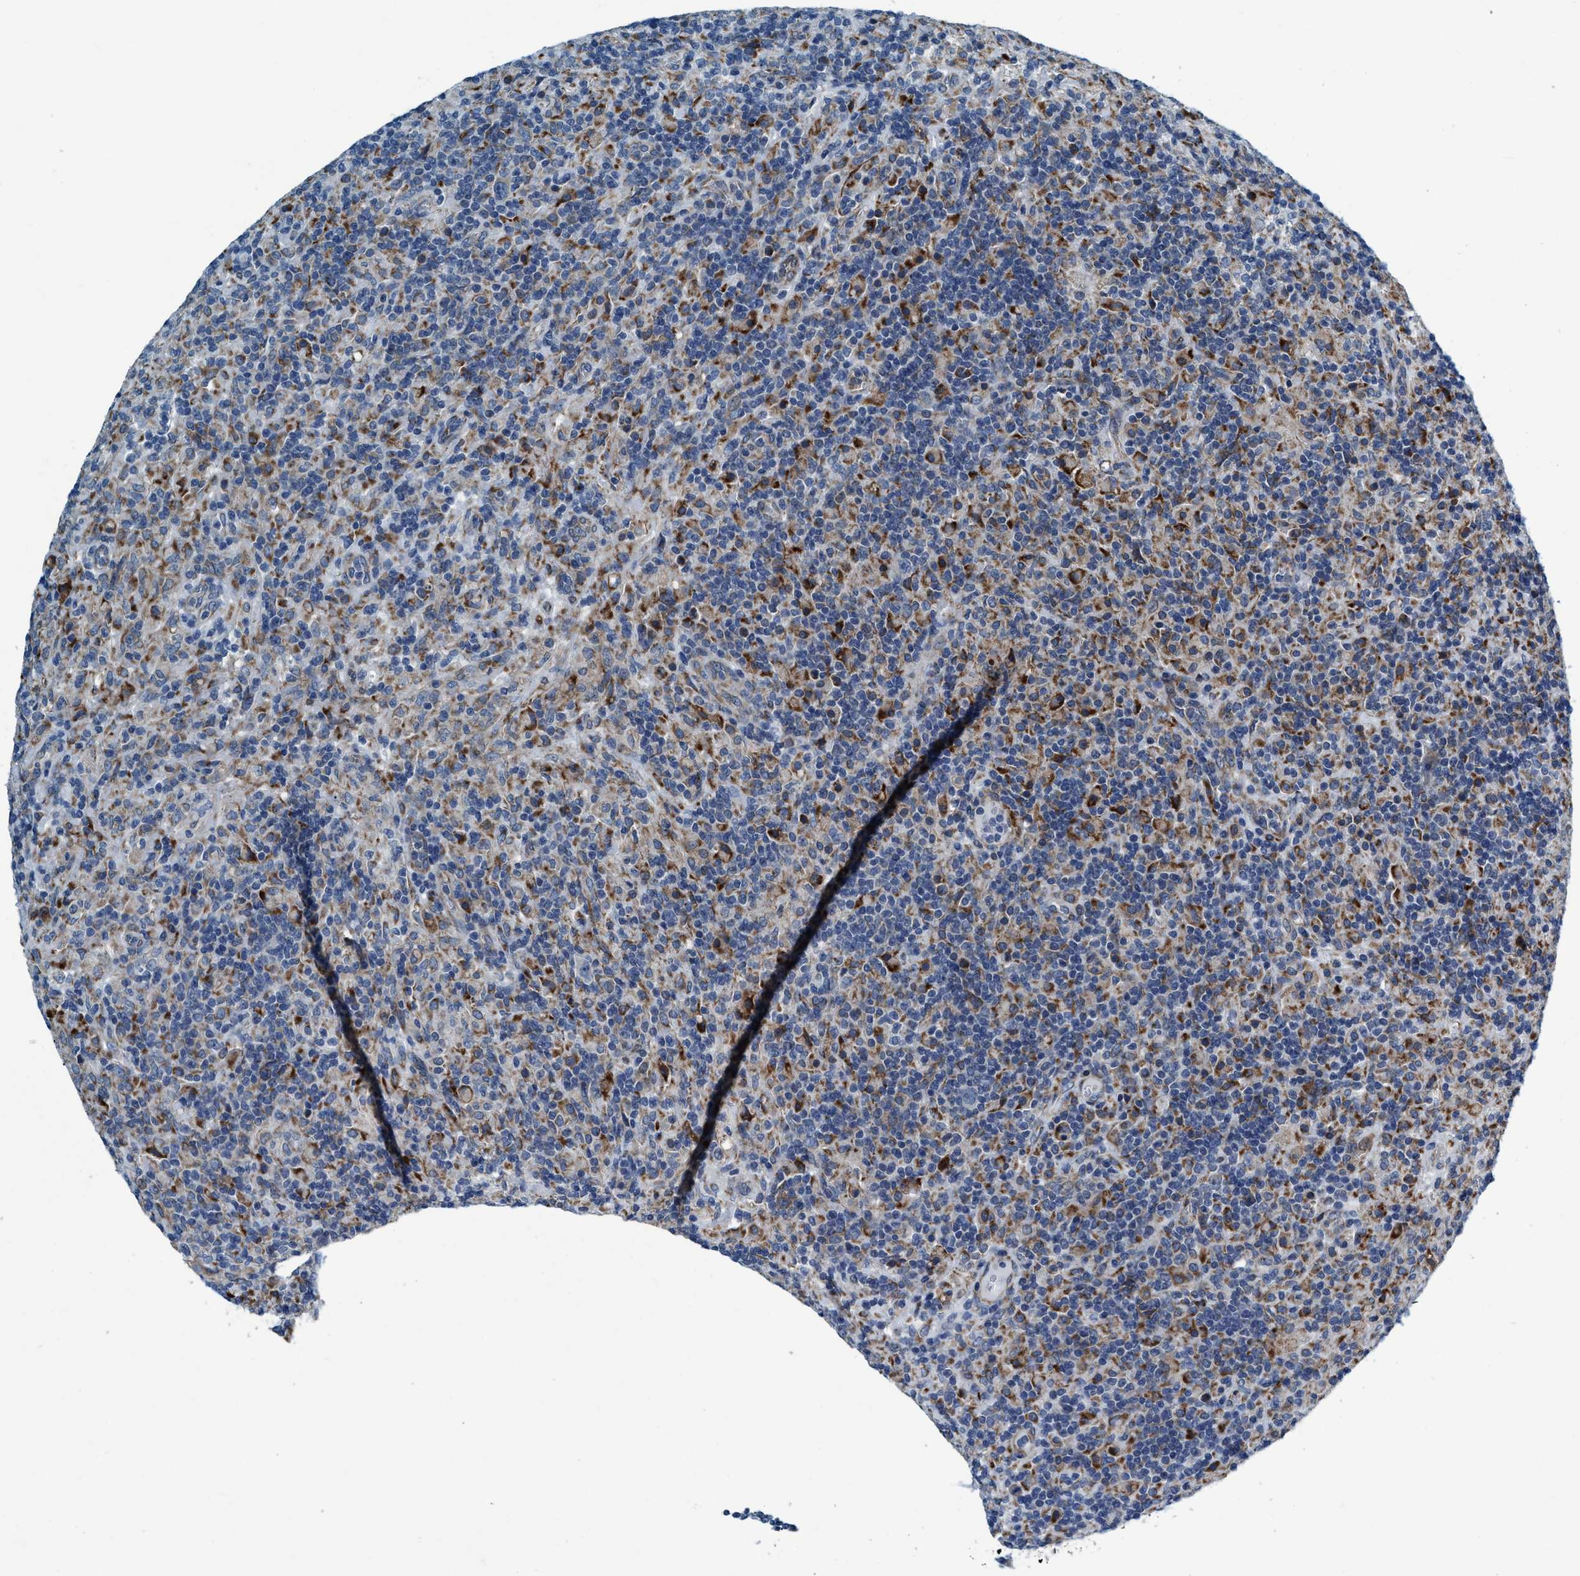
{"staining": {"intensity": "moderate", "quantity": "<25%", "location": "cytoplasmic/membranous"}, "tissue": "lymphoma", "cell_type": "Tumor cells", "image_type": "cancer", "snomed": [{"axis": "morphology", "description": "Hodgkin's disease, NOS"}, {"axis": "topography", "description": "Lymph node"}], "caption": "Protein positivity by immunohistochemistry (IHC) shows moderate cytoplasmic/membranous positivity in approximately <25% of tumor cells in lymphoma.", "gene": "ARMC9", "patient": {"sex": "male", "age": 70}}